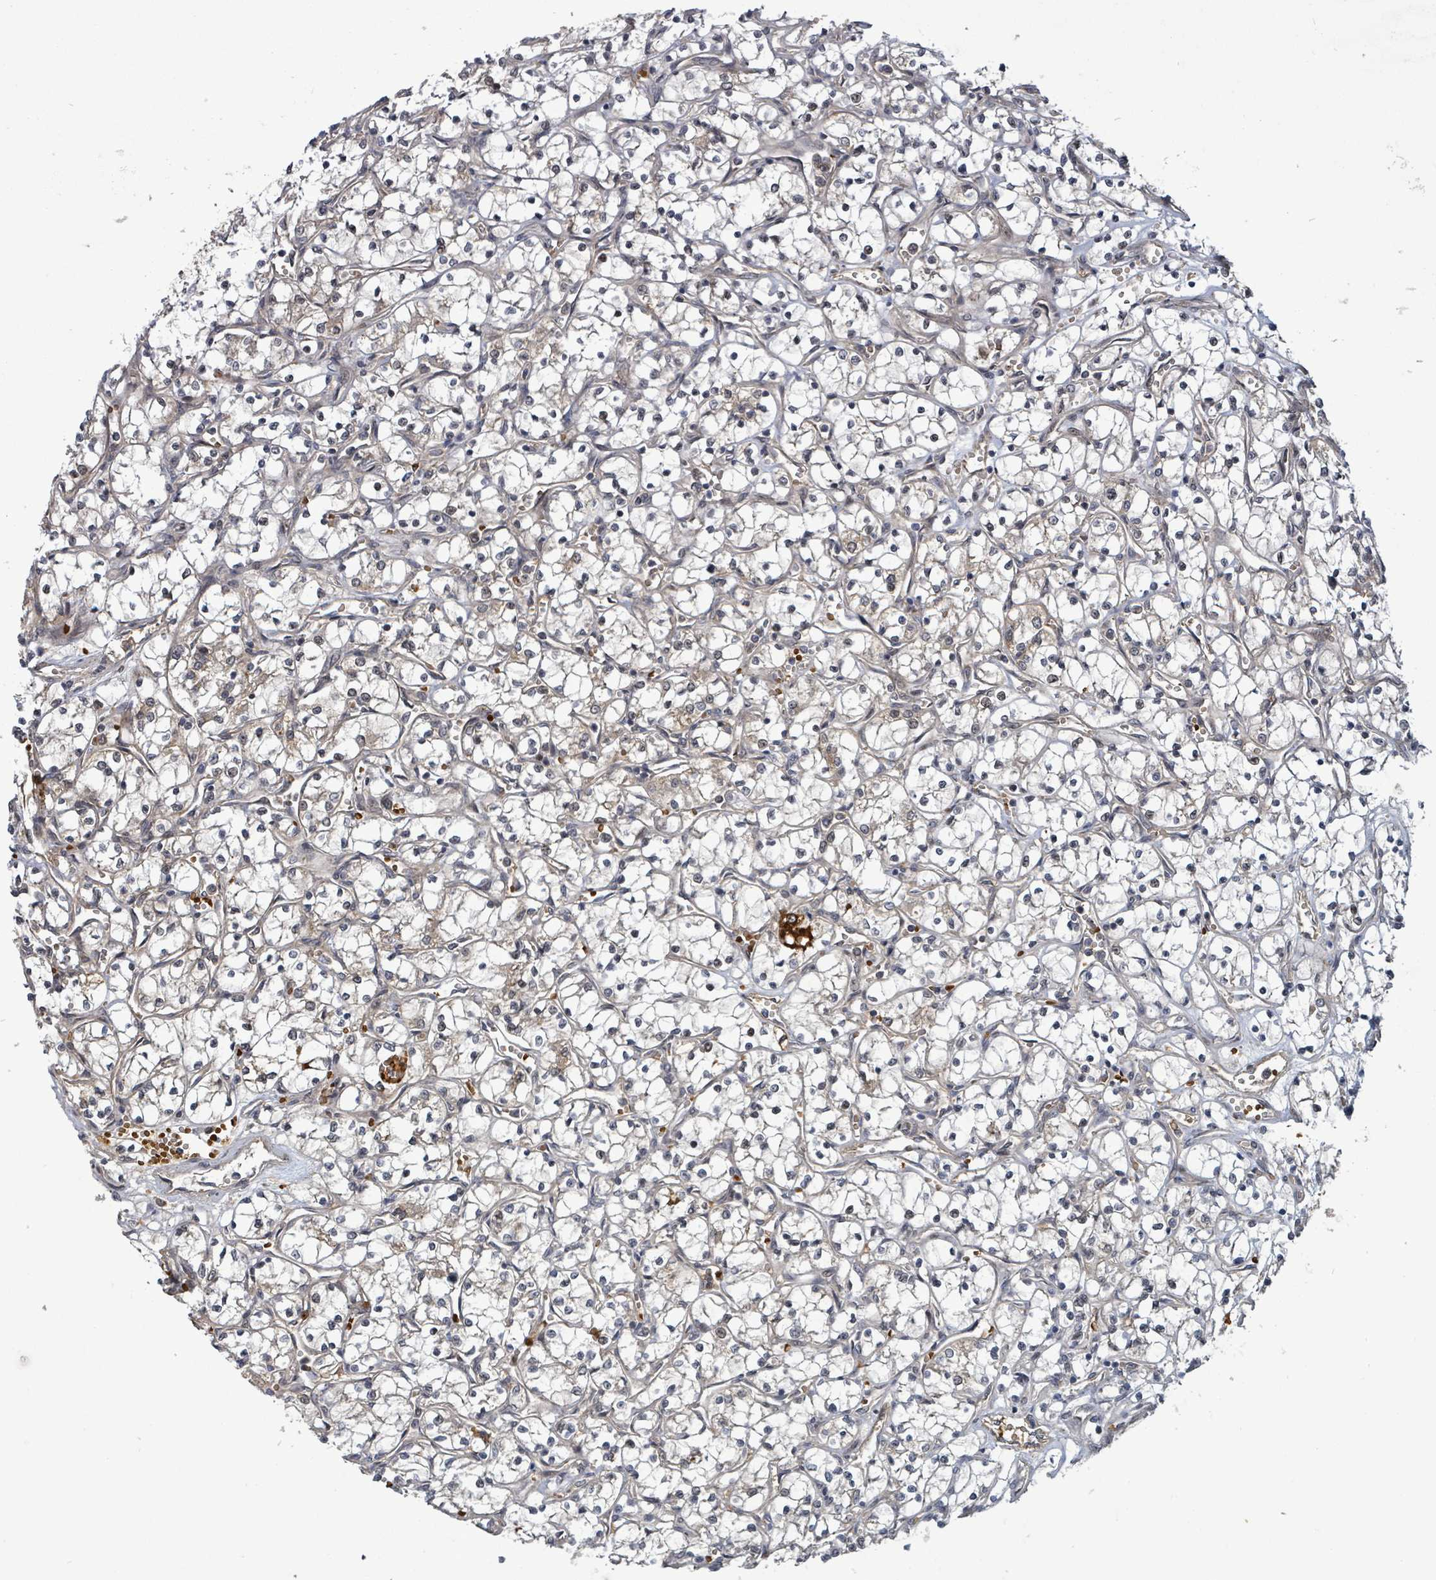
{"staining": {"intensity": "negative", "quantity": "none", "location": "none"}, "tissue": "renal cancer", "cell_type": "Tumor cells", "image_type": "cancer", "snomed": [{"axis": "morphology", "description": "Adenocarcinoma, NOS"}, {"axis": "topography", "description": "Kidney"}], "caption": "A histopathology image of renal cancer stained for a protein exhibits no brown staining in tumor cells.", "gene": "PATZ1", "patient": {"sex": "female", "age": 69}}